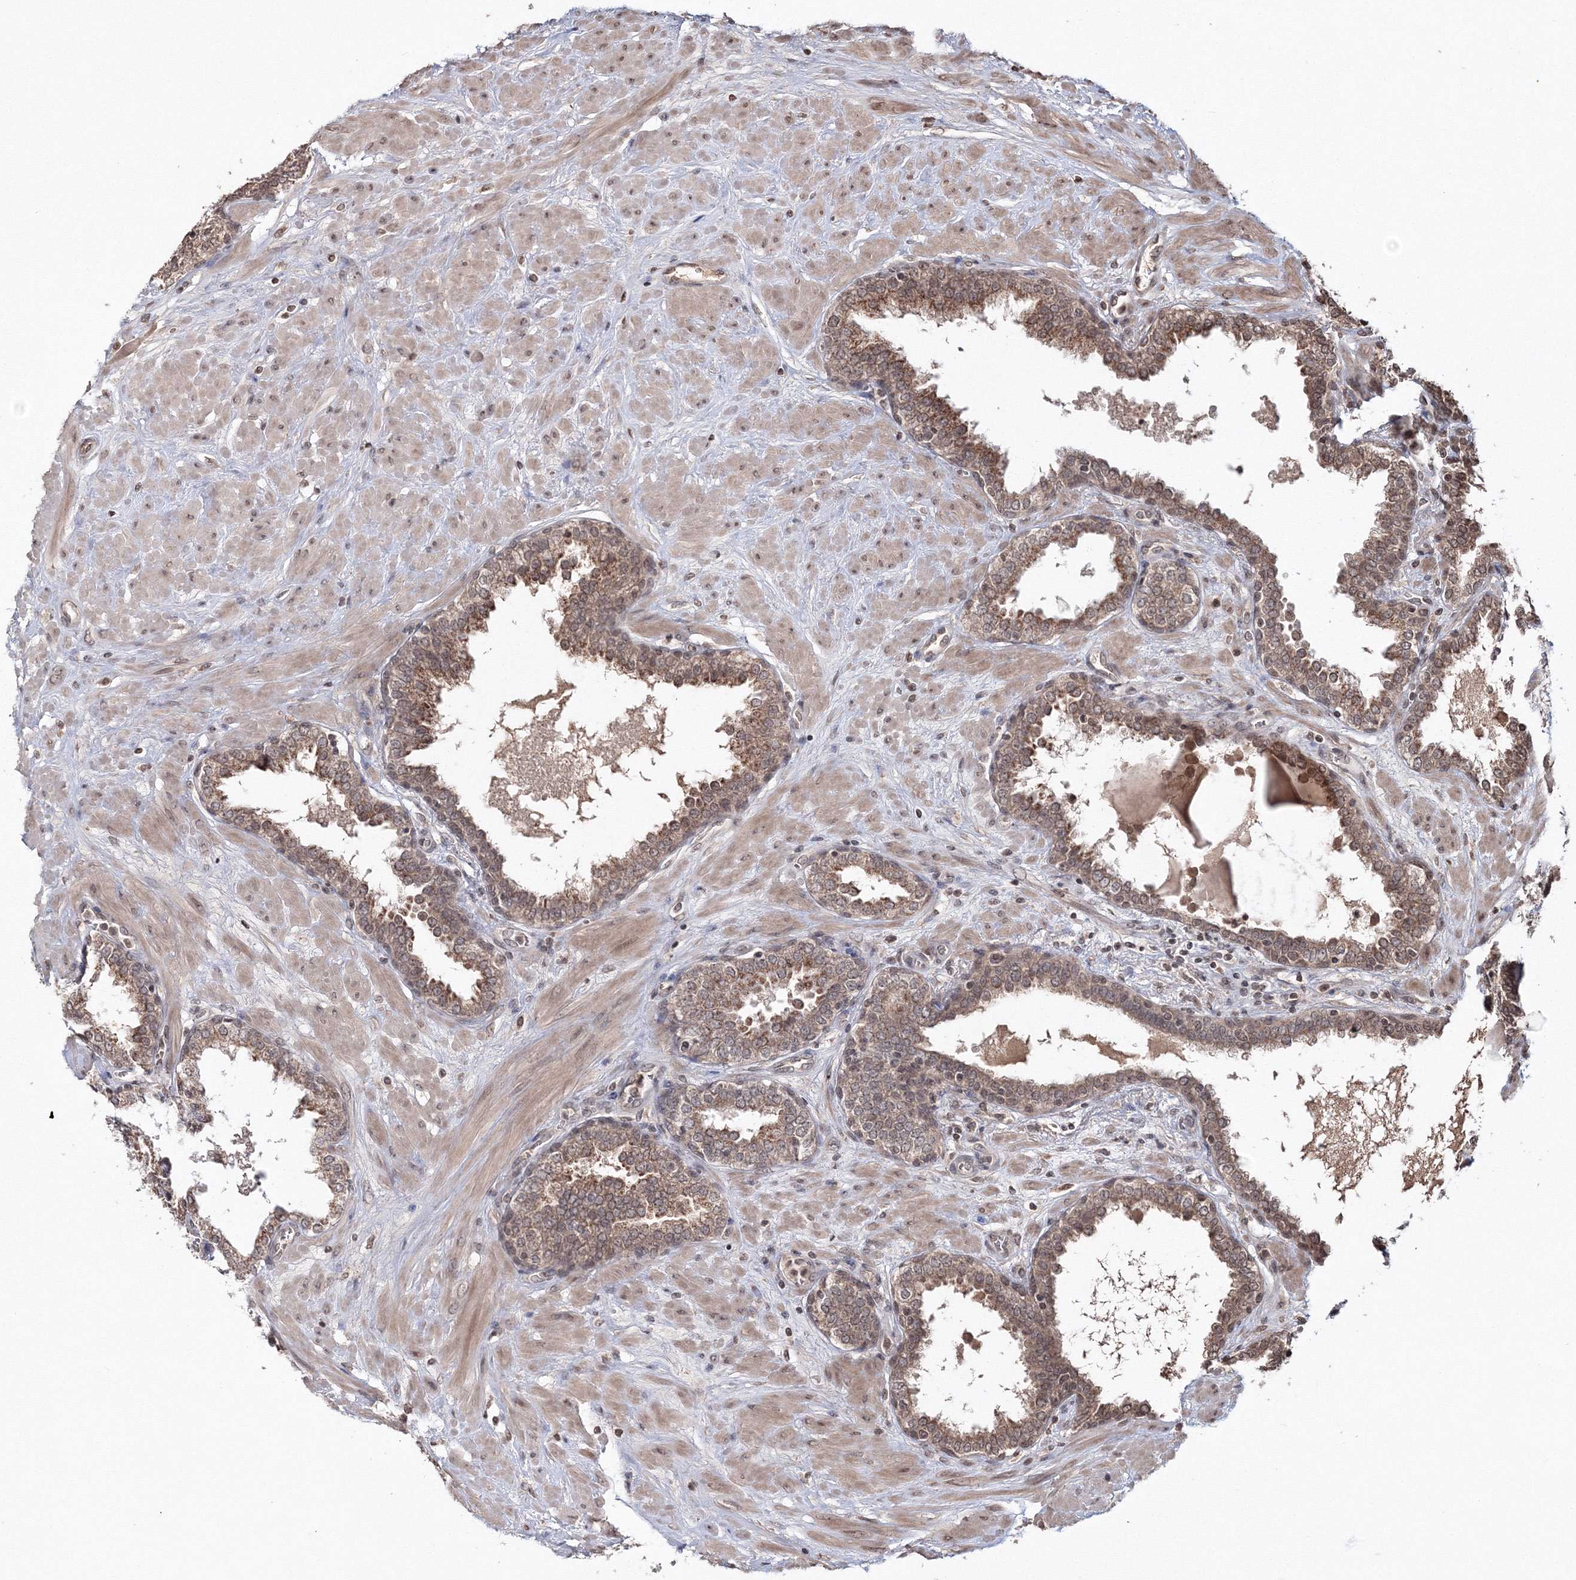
{"staining": {"intensity": "moderate", "quantity": ">75%", "location": "cytoplasmic/membranous,nuclear"}, "tissue": "prostate", "cell_type": "Glandular cells", "image_type": "normal", "snomed": [{"axis": "morphology", "description": "Normal tissue, NOS"}, {"axis": "topography", "description": "Prostate"}], "caption": "A micrograph of prostate stained for a protein displays moderate cytoplasmic/membranous,nuclear brown staining in glandular cells.", "gene": "PEX13", "patient": {"sex": "male", "age": 51}}